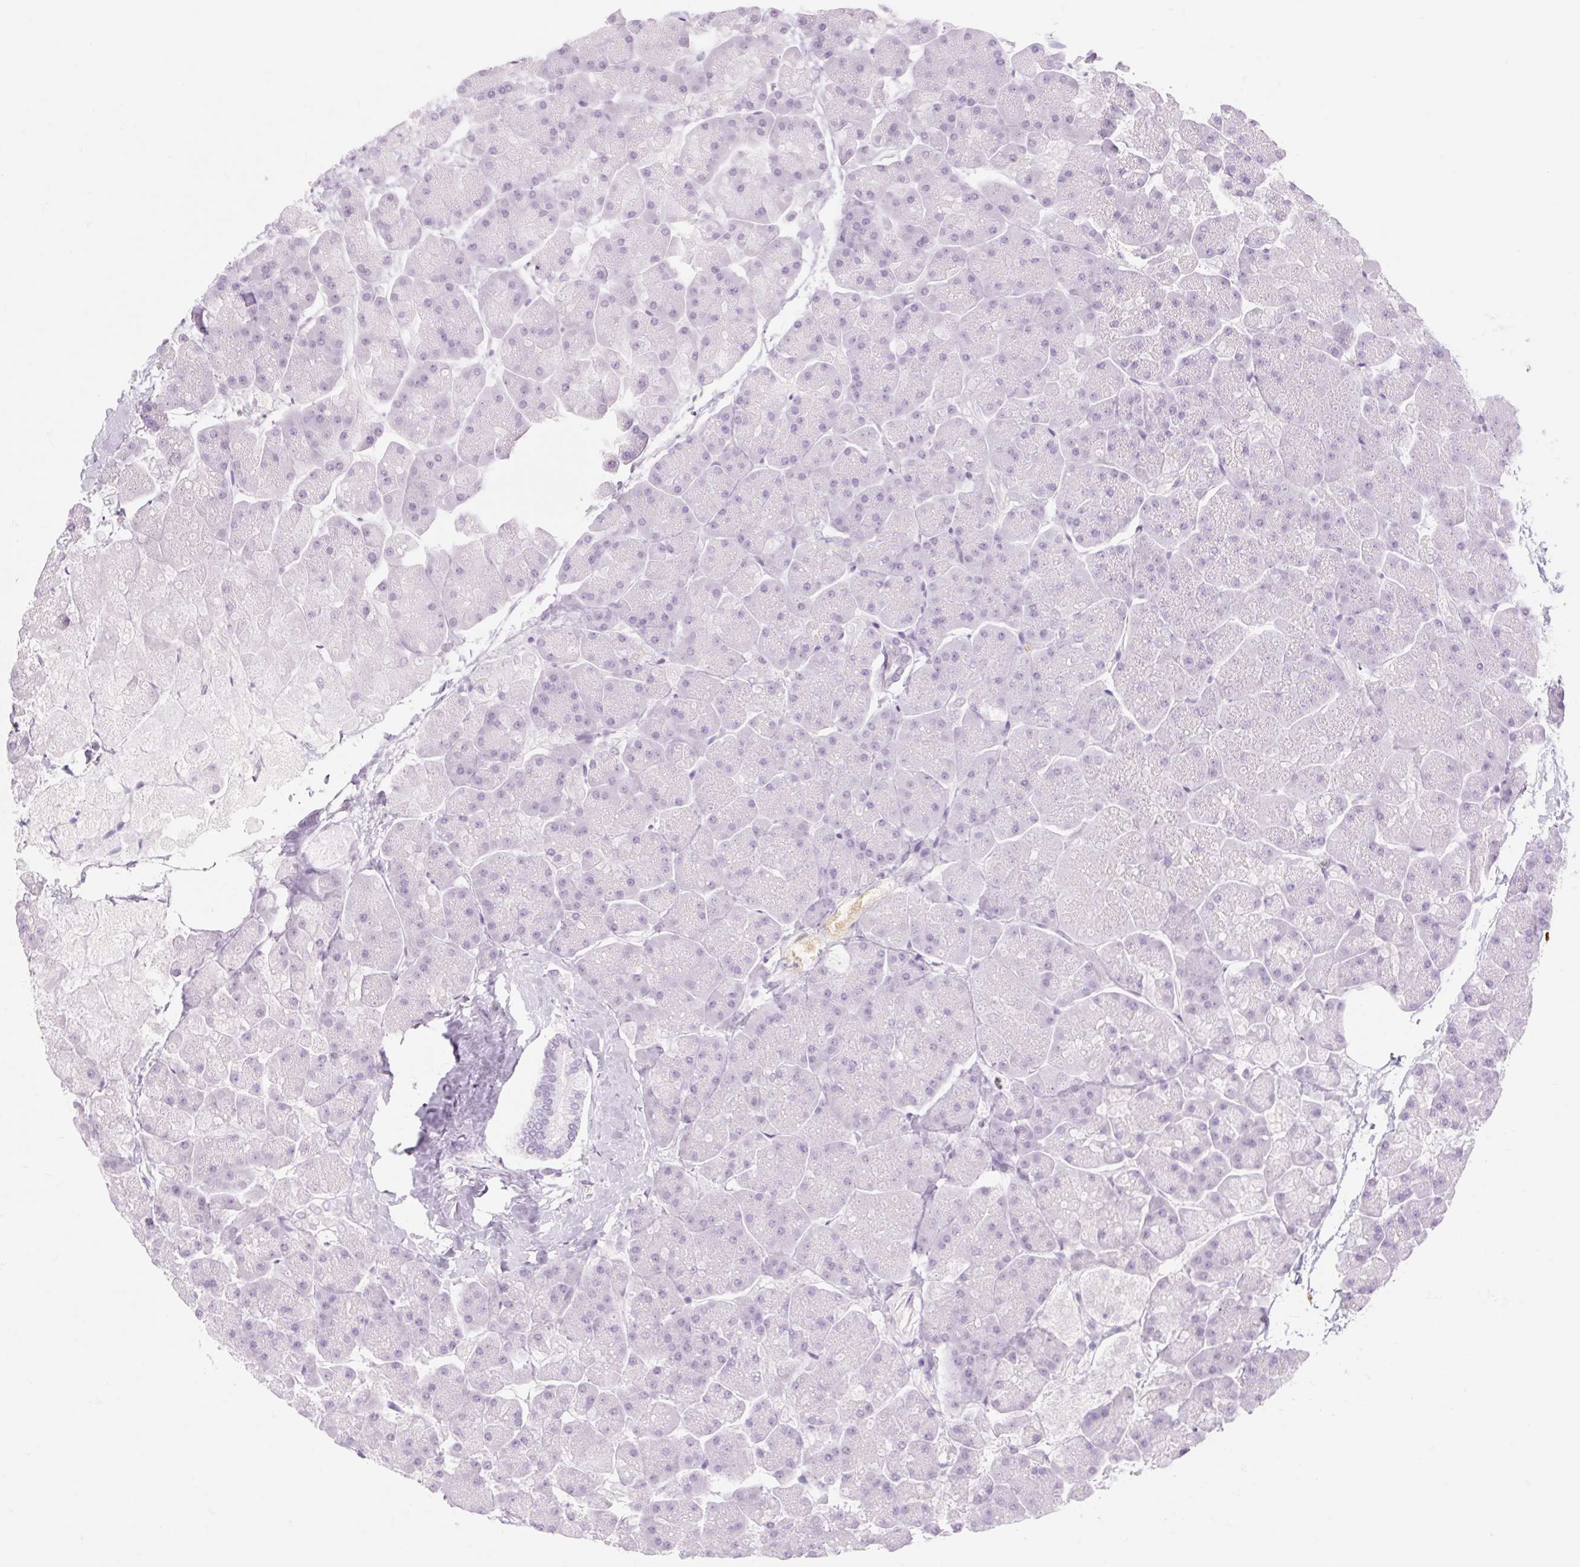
{"staining": {"intensity": "negative", "quantity": "none", "location": "none"}, "tissue": "pancreas", "cell_type": "Exocrine glandular cells", "image_type": "normal", "snomed": [{"axis": "morphology", "description": "Normal tissue, NOS"}, {"axis": "topography", "description": "Pancreas"}, {"axis": "topography", "description": "Peripheral nerve tissue"}], "caption": "High magnification brightfield microscopy of normal pancreas stained with DAB (3,3'-diaminobenzidine) (brown) and counterstained with hematoxylin (blue): exocrine glandular cells show no significant staining.", "gene": "TAF1L", "patient": {"sex": "male", "age": 54}}